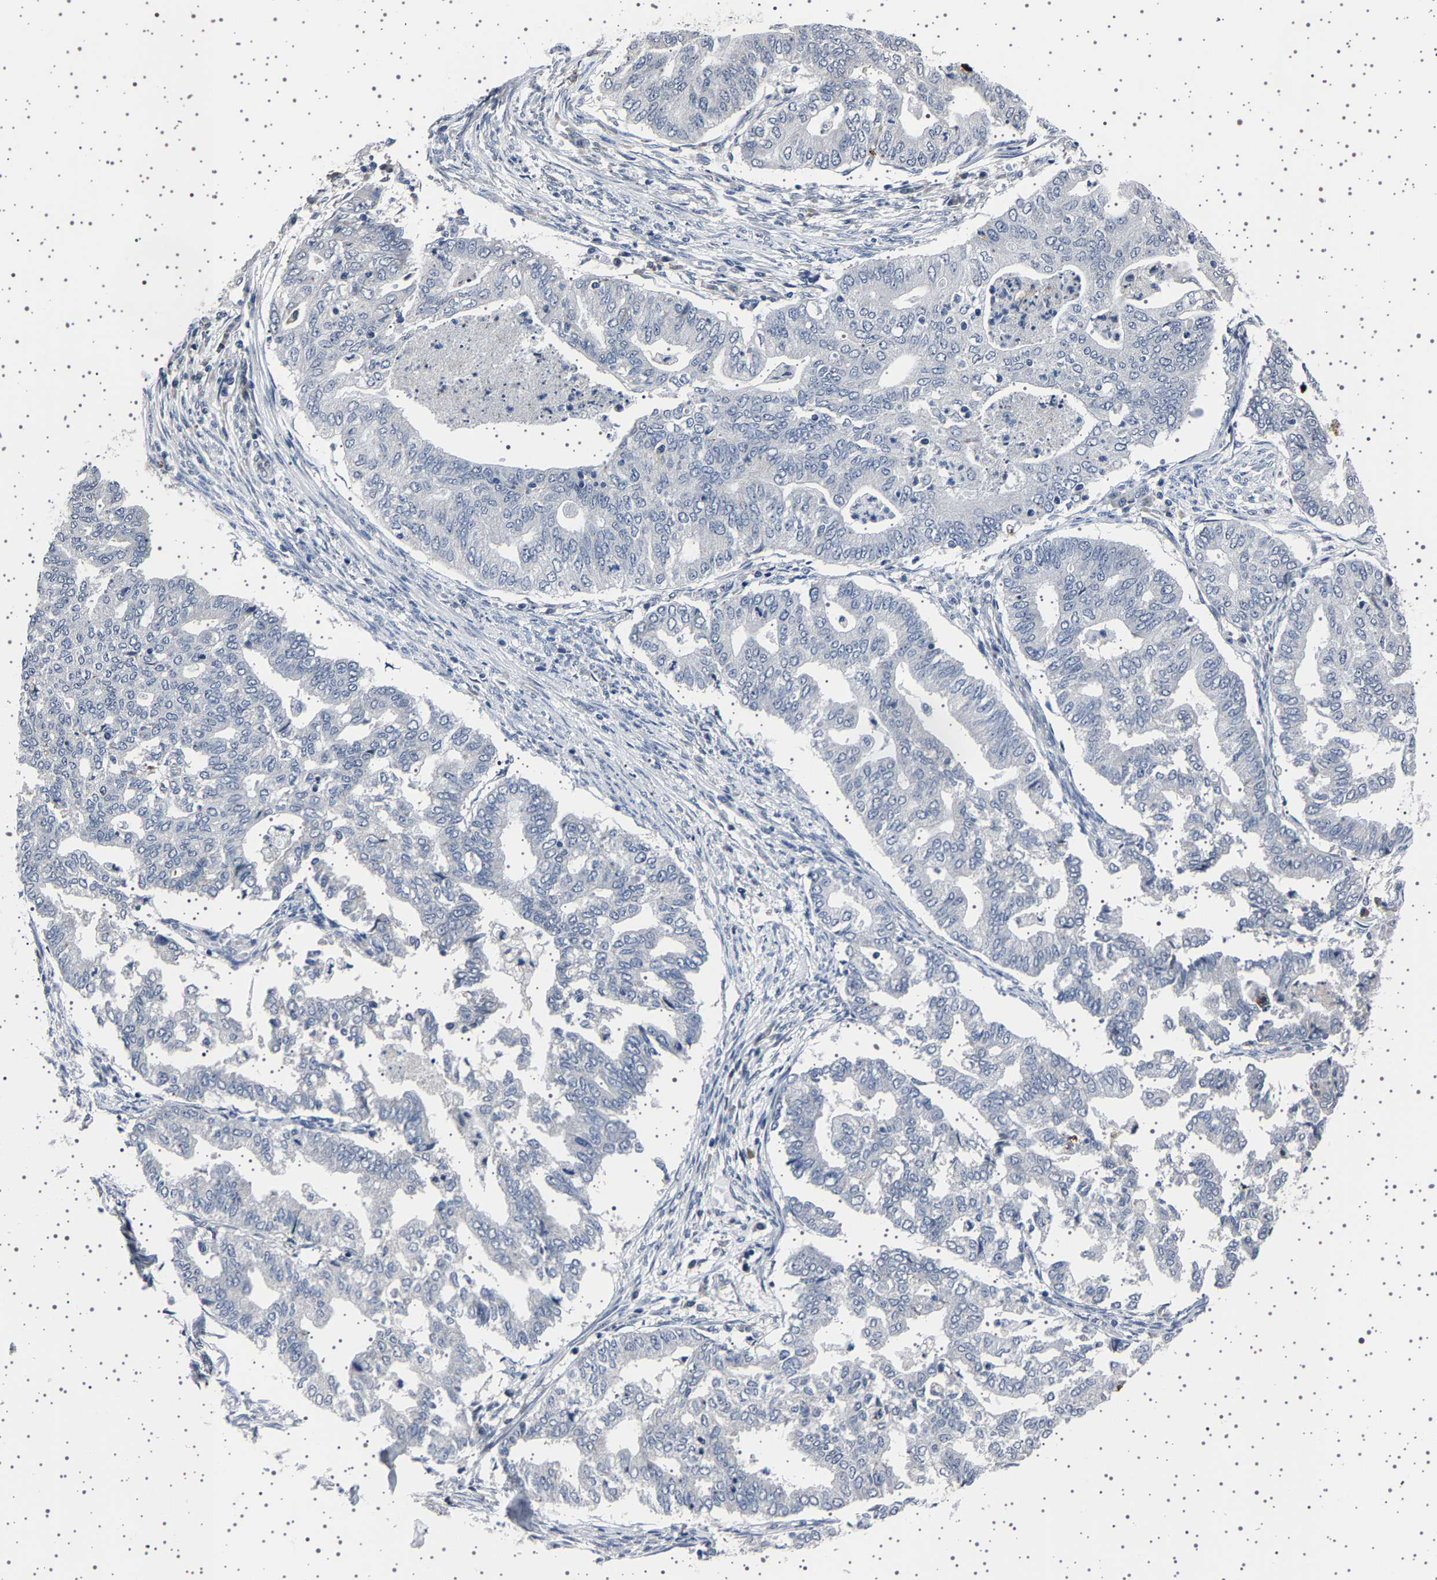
{"staining": {"intensity": "negative", "quantity": "none", "location": "none"}, "tissue": "endometrial cancer", "cell_type": "Tumor cells", "image_type": "cancer", "snomed": [{"axis": "morphology", "description": "Adenocarcinoma, NOS"}, {"axis": "topography", "description": "Endometrium"}], "caption": "This is an IHC image of endometrial cancer. There is no expression in tumor cells.", "gene": "IL10RB", "patient": {"sex": "female", "age": 79}}